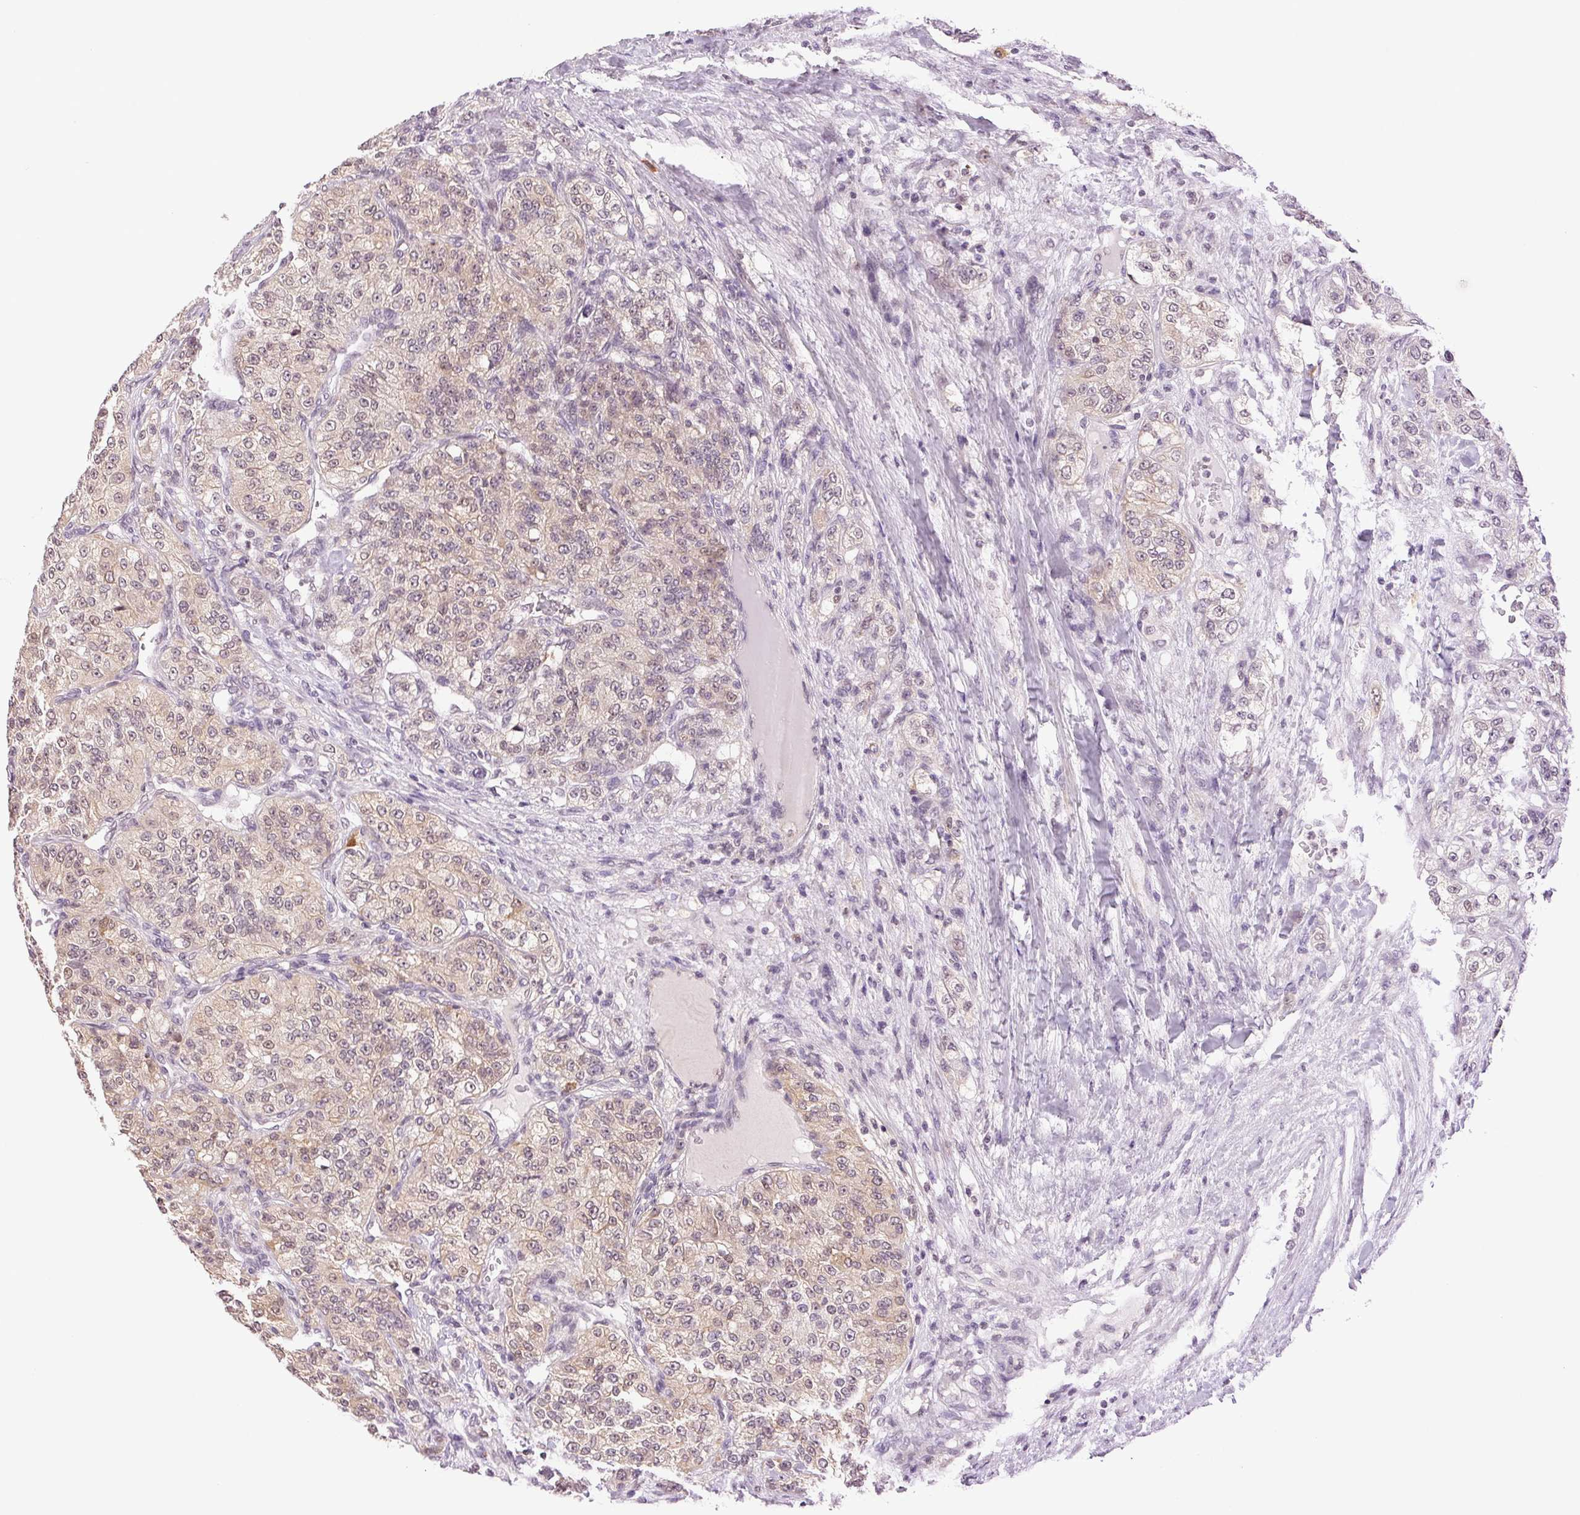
{"staining": {"intensity": "weak", "quantity": "<25%", "location": "cytoplasmic/membranous,nuclear"}, "tissue": "renal cancer", "cell_type": "Tumor cells", "image_type": "cancer", "snomed": [{"axis": "morphology", "description": "Adenocarcinoma, NOS"}, {"axis": "topography", "description": "Kidney"}], "caption": "High power microscopy image of an immunohistochemistry (IHC) photomicrograph of renal cancer (adenocarcinoma), revealing no significant positivity in tumor cells.", "gene": "TNNT3", "patient": {"sex": "female", "age": 63}}